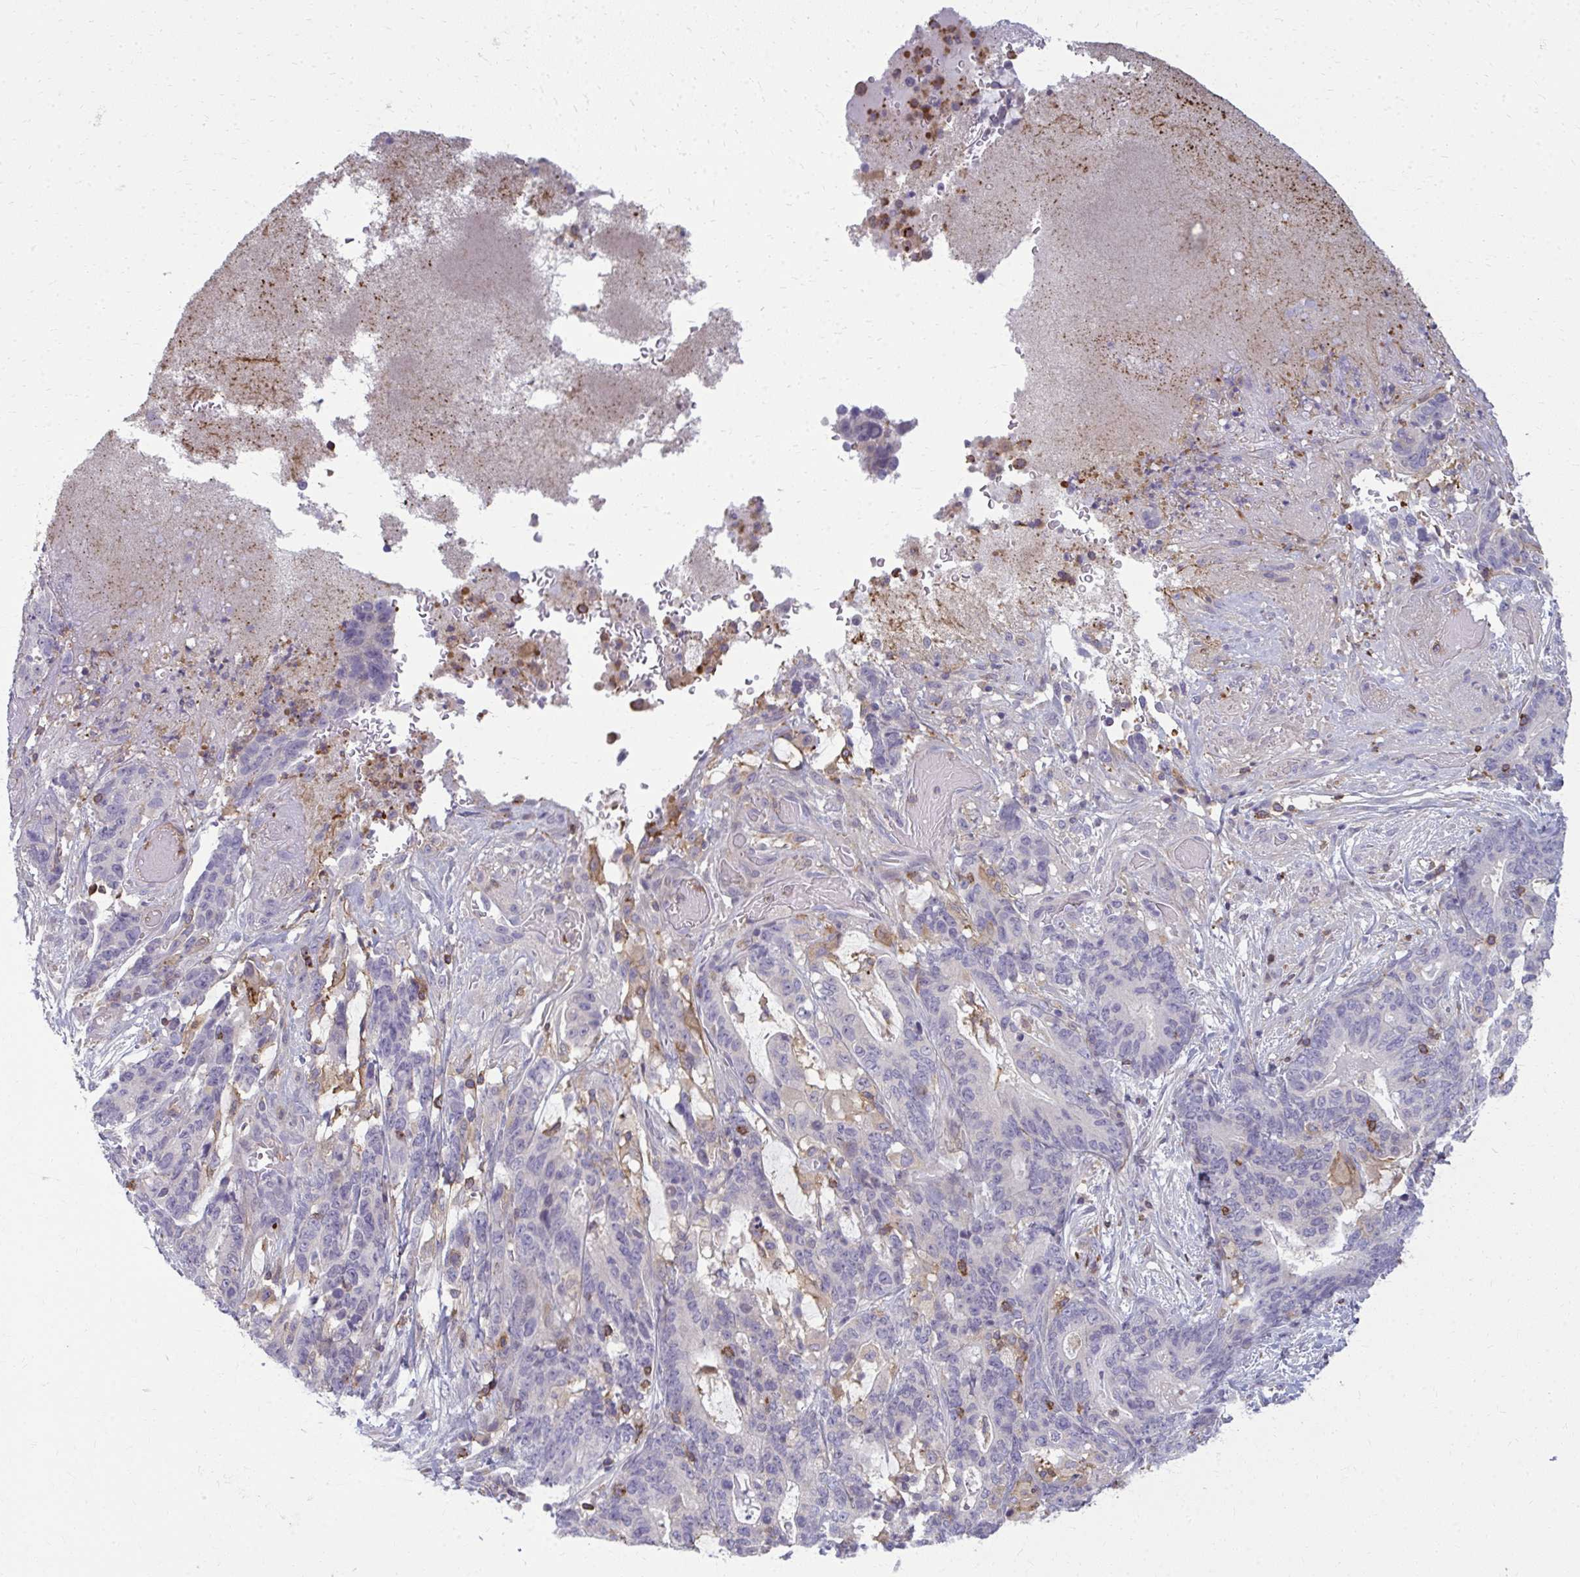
{"staining": {"intensity": "negative", "quantity": "none", "location": "none"}, "tissue": "stomach cancer", "cell_type": "Tumor cells", "image_type": "cancer", "snomed": [{"axis": "morphology", "description": "Normal tissue, NOS"}, {"axis": "morphology", "description": "Adenocarcinoma, NOS"}, {"axis": "topography", "description": "Stomach"}], "caption": "Immunohistochemical staining of human stomach cancer (adenocarcinoma) exhibits no significant staining in tumor cells.", "gene": "AP5M1", "patient": {"sex": "female", "age": 64}}